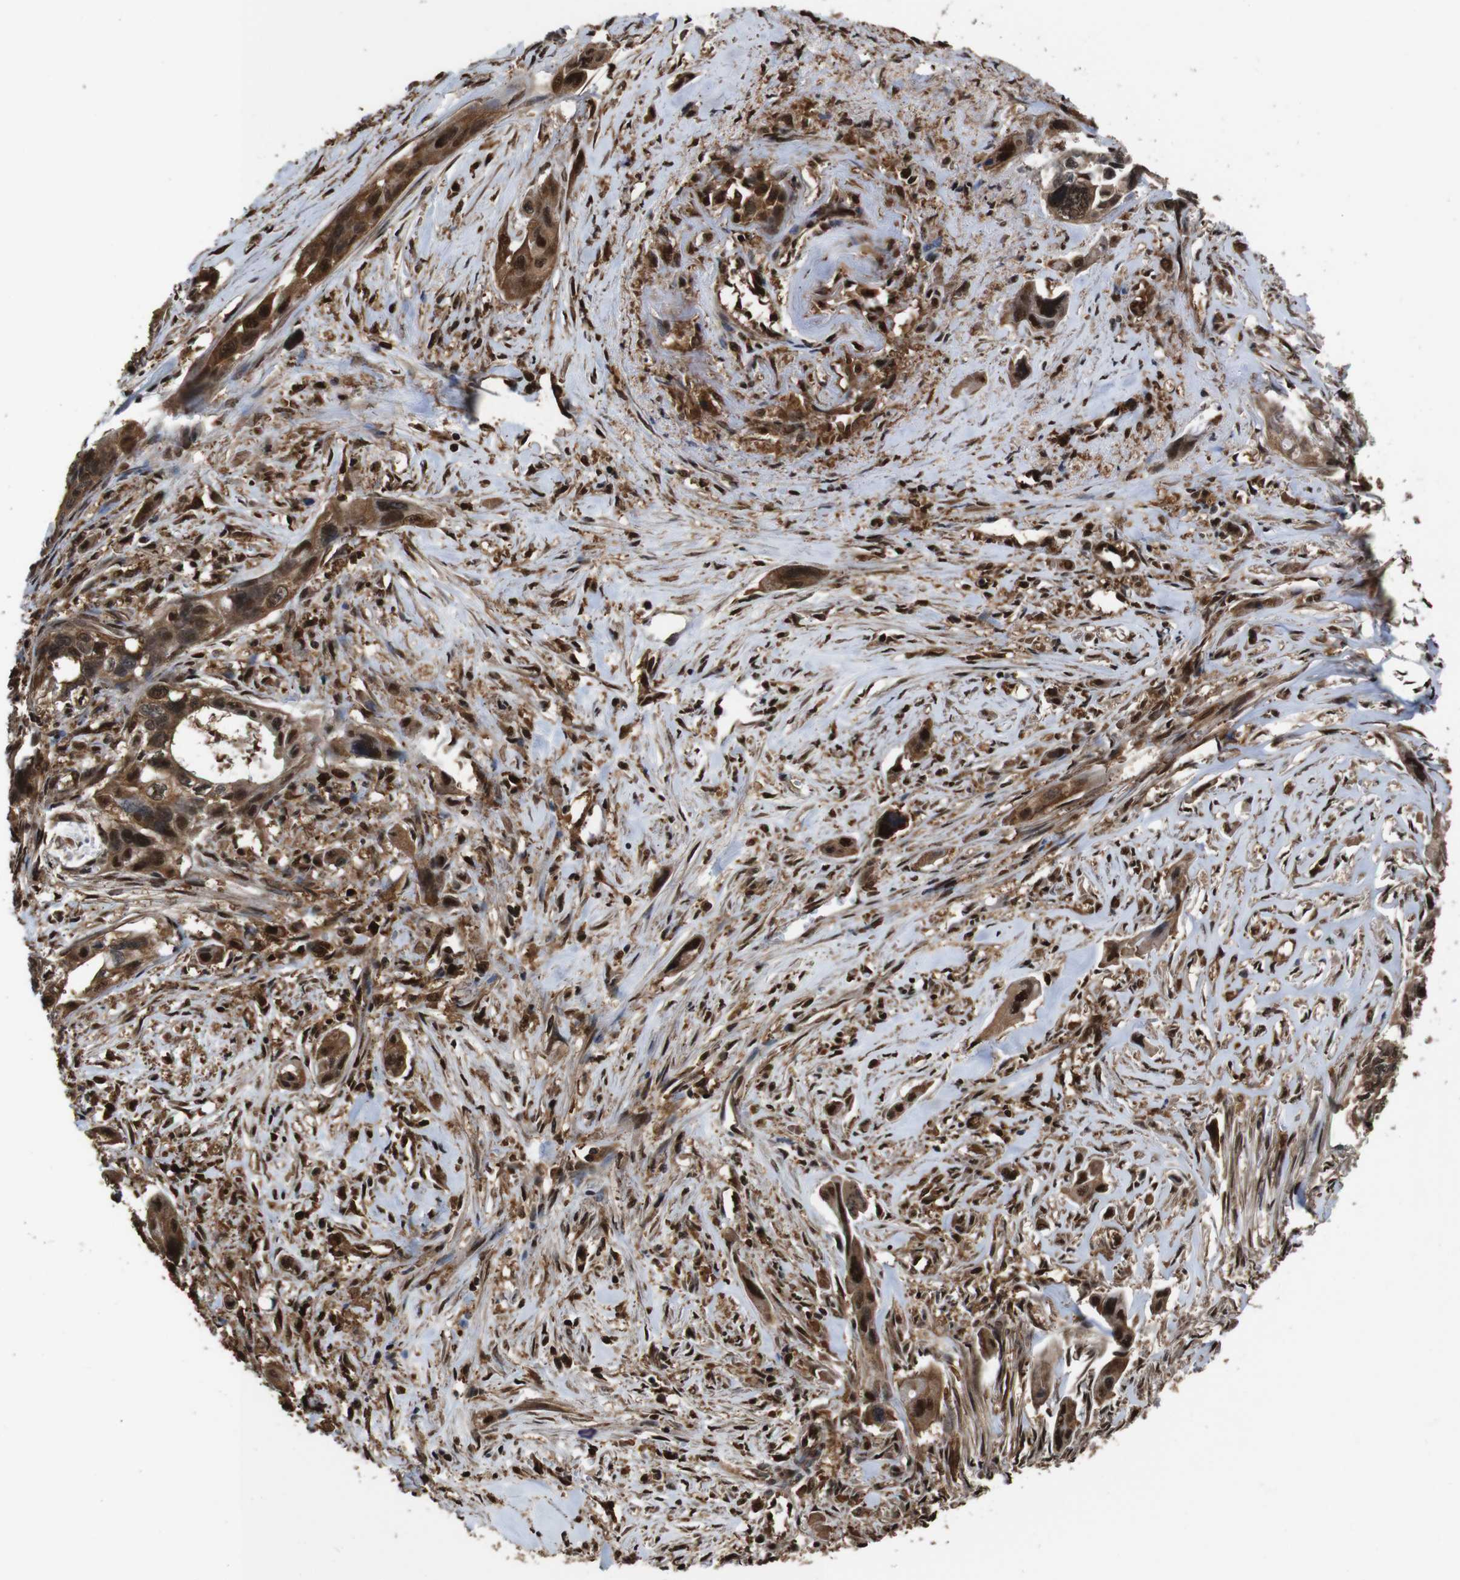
{"staining": {"intensity": "strong", "quantity": ">75%", "location": "cytoplasmic/membranous,nuclear"}, "tissue": "pancreatic cancer", "cell_type": "Tumor cells", "image_type": "cancer", "snomed": [{"axis": "morphology", "description": "Adenocarcinoma, NOS"}, {"axis": "topography", "description": "Pancreas"}], "caption": "Human adenocarcinoma (pancreatic) stained for a protein (brown) demonstrates strong cytoplasmic/membranous and nuclear positive staining in approximately >75% of tumor cells.", "gene": "VCP", "patient": {"sex": "male", "age": 73}}